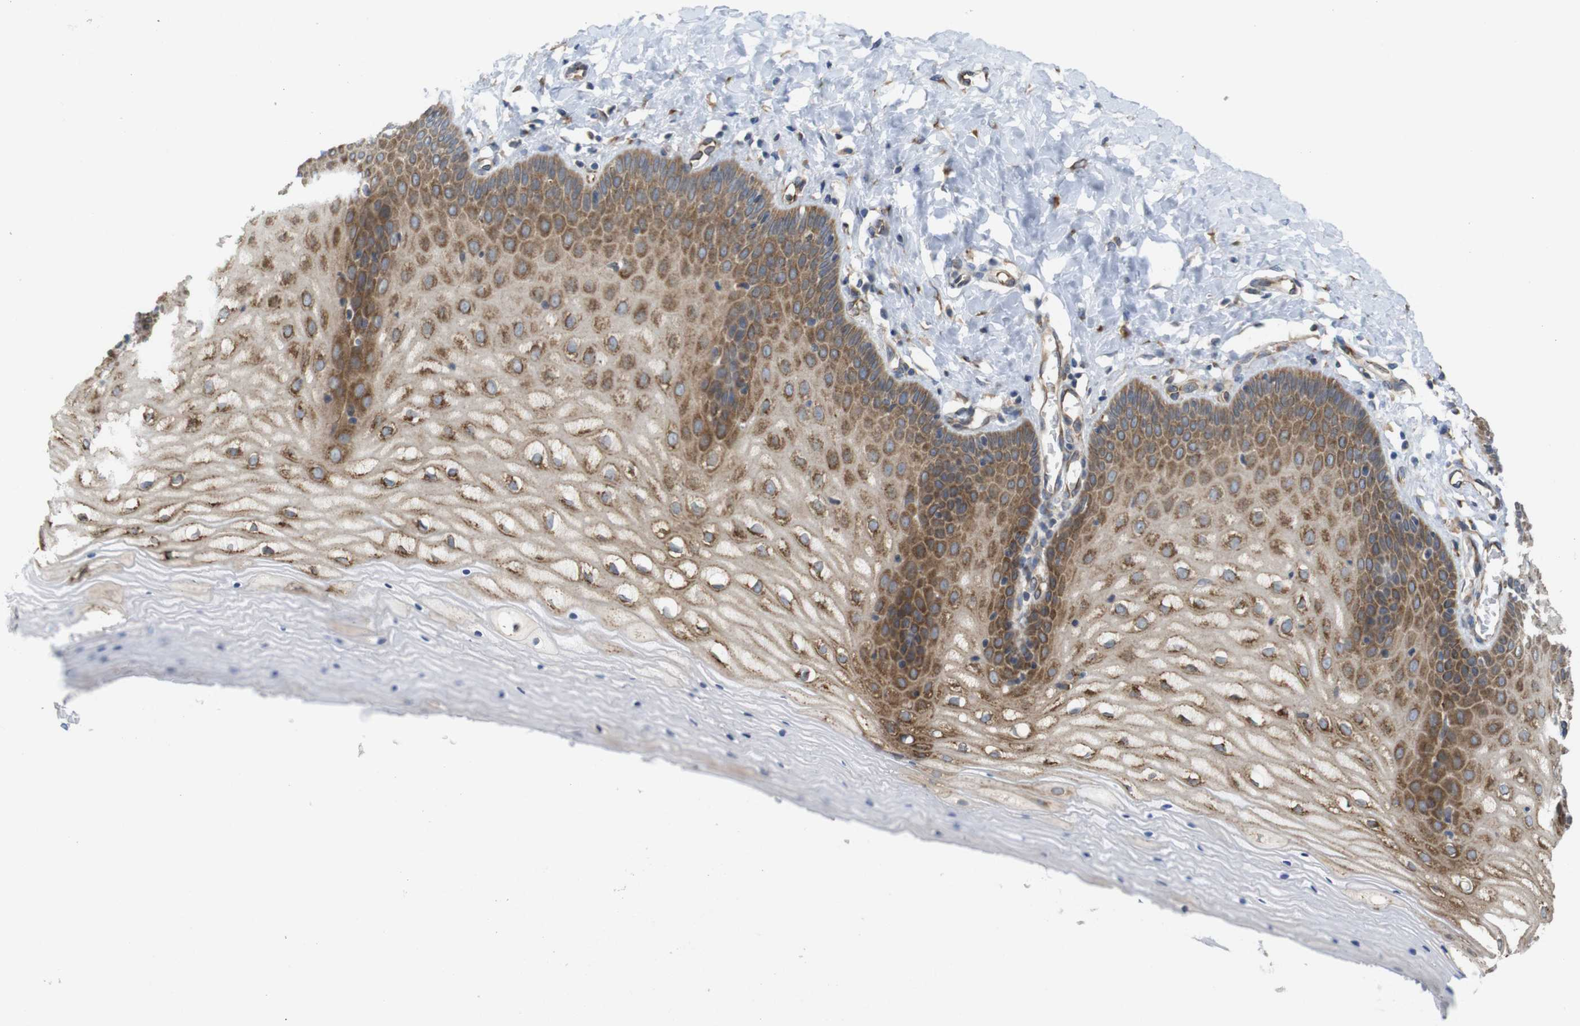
{"staining": {"intensity": "moderate", "quantity": ">75%", "location": "cytoplasmic/membranous"}, "tissue": "cervix", "cell_type": "Glandular cells", "image_type": "normal", "snomed": [{"axis": "morphology", "description": "Normal tissue, NOS"}, {"axis": "topography", "description": "Cervix"}], "caption": "The photomicrograph shows immunohistochemical staining of normal cervix. There is moderate cytoplasmic/membranous staining is appreciated in about >75% of glandular cells.", "gene": "PCNX2", "patient": {"sex": "female", "age": 55}}